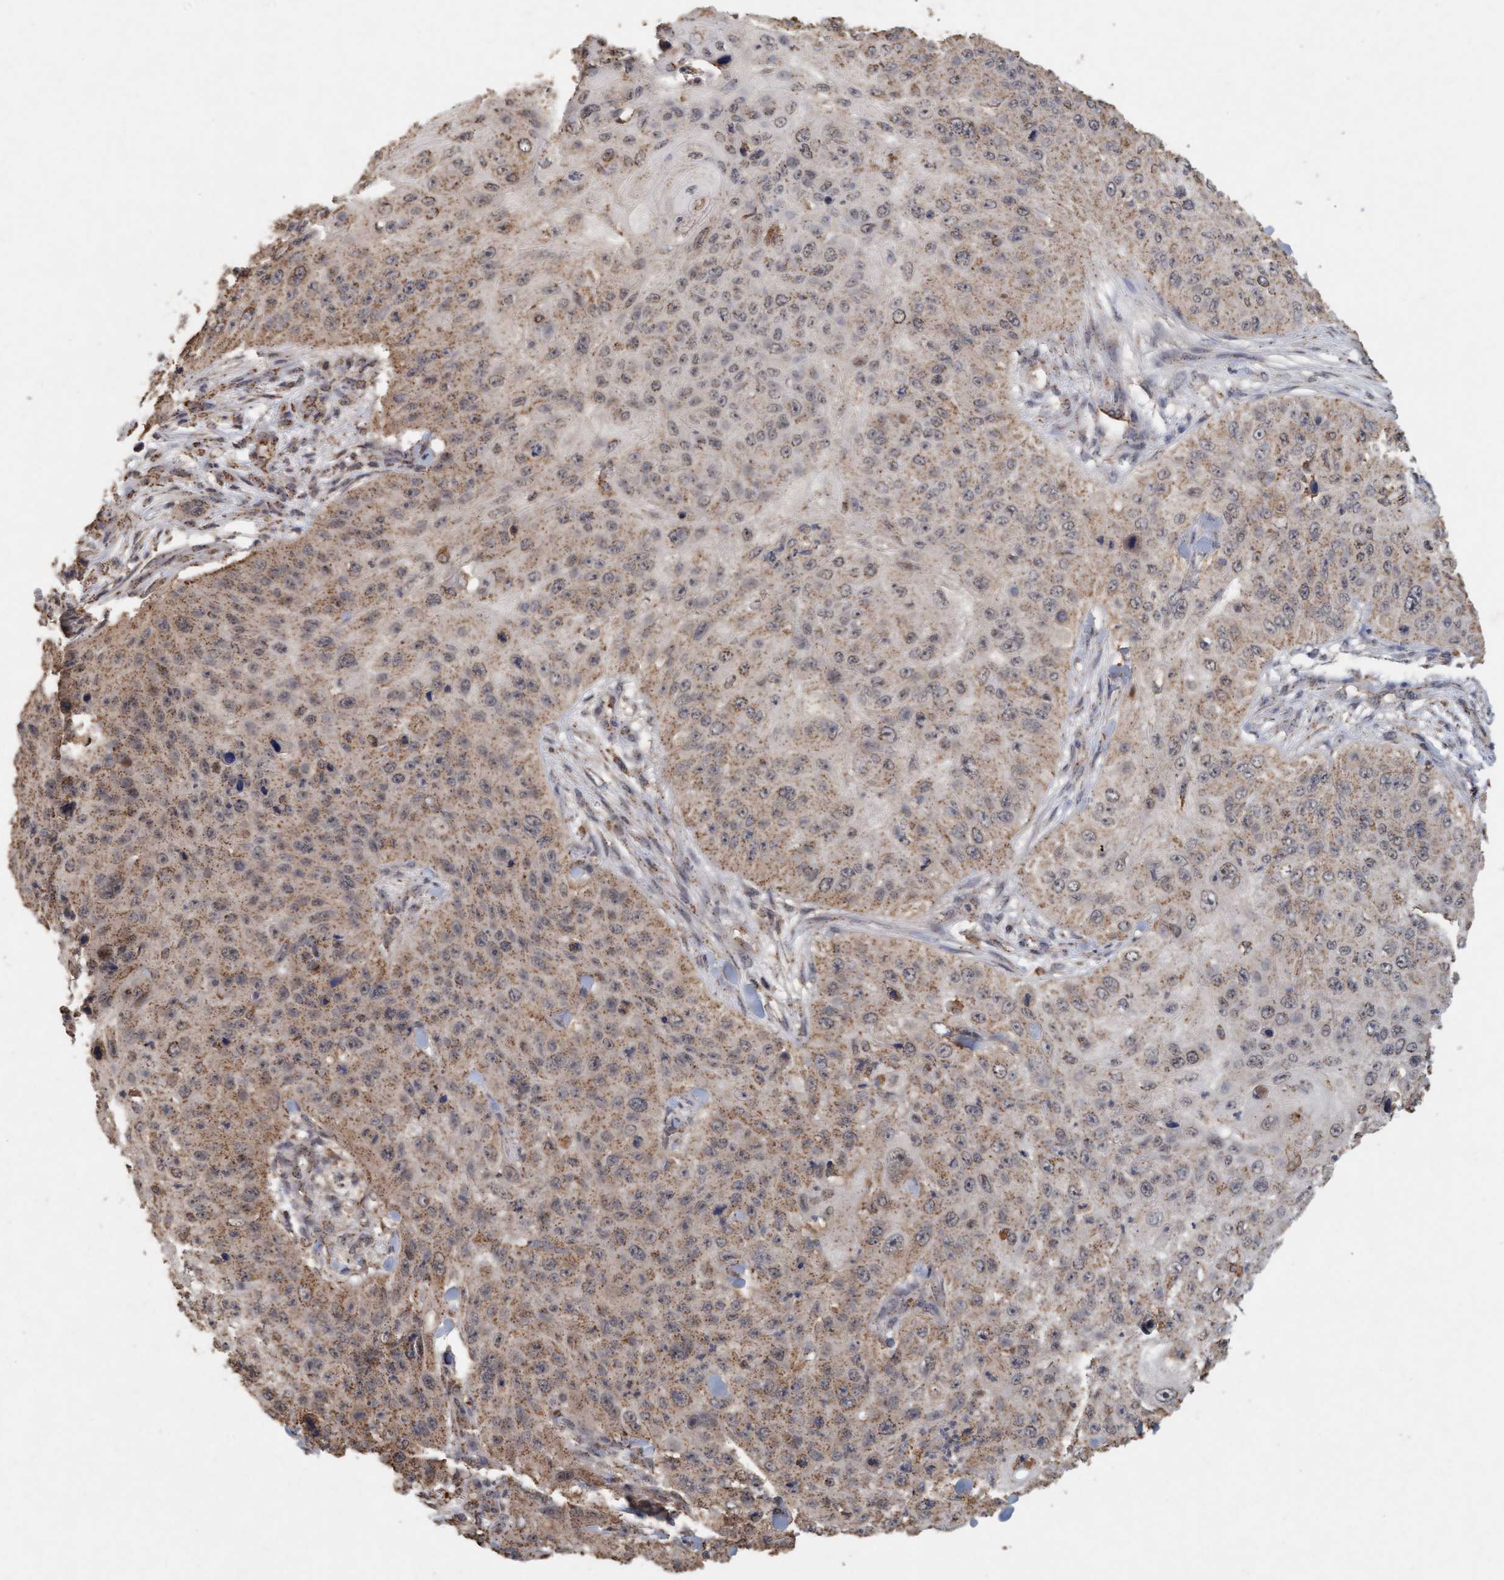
{"staining": {"intensity": "weak", "quantity": ">75%", "location": "cytoplasmic/membranous"}, "tissue": "skin cancer", "cell_type": "Tumor cells", "image_type": "cancer", "snomed": [{"axis": "morphology", "description": "Squamous cell carcinoma, NOS"}, {"axis": "topography", "description": "Skin"}], "caption": "The photomicrograph demonstrates a brown stain indicating the presence of a protein in the cytoplasmic/membranous of tumor cells in skin squamous cell carcinoma.", "gene": "VSIG8", "patient": {"sex": "female", "age": 80}}